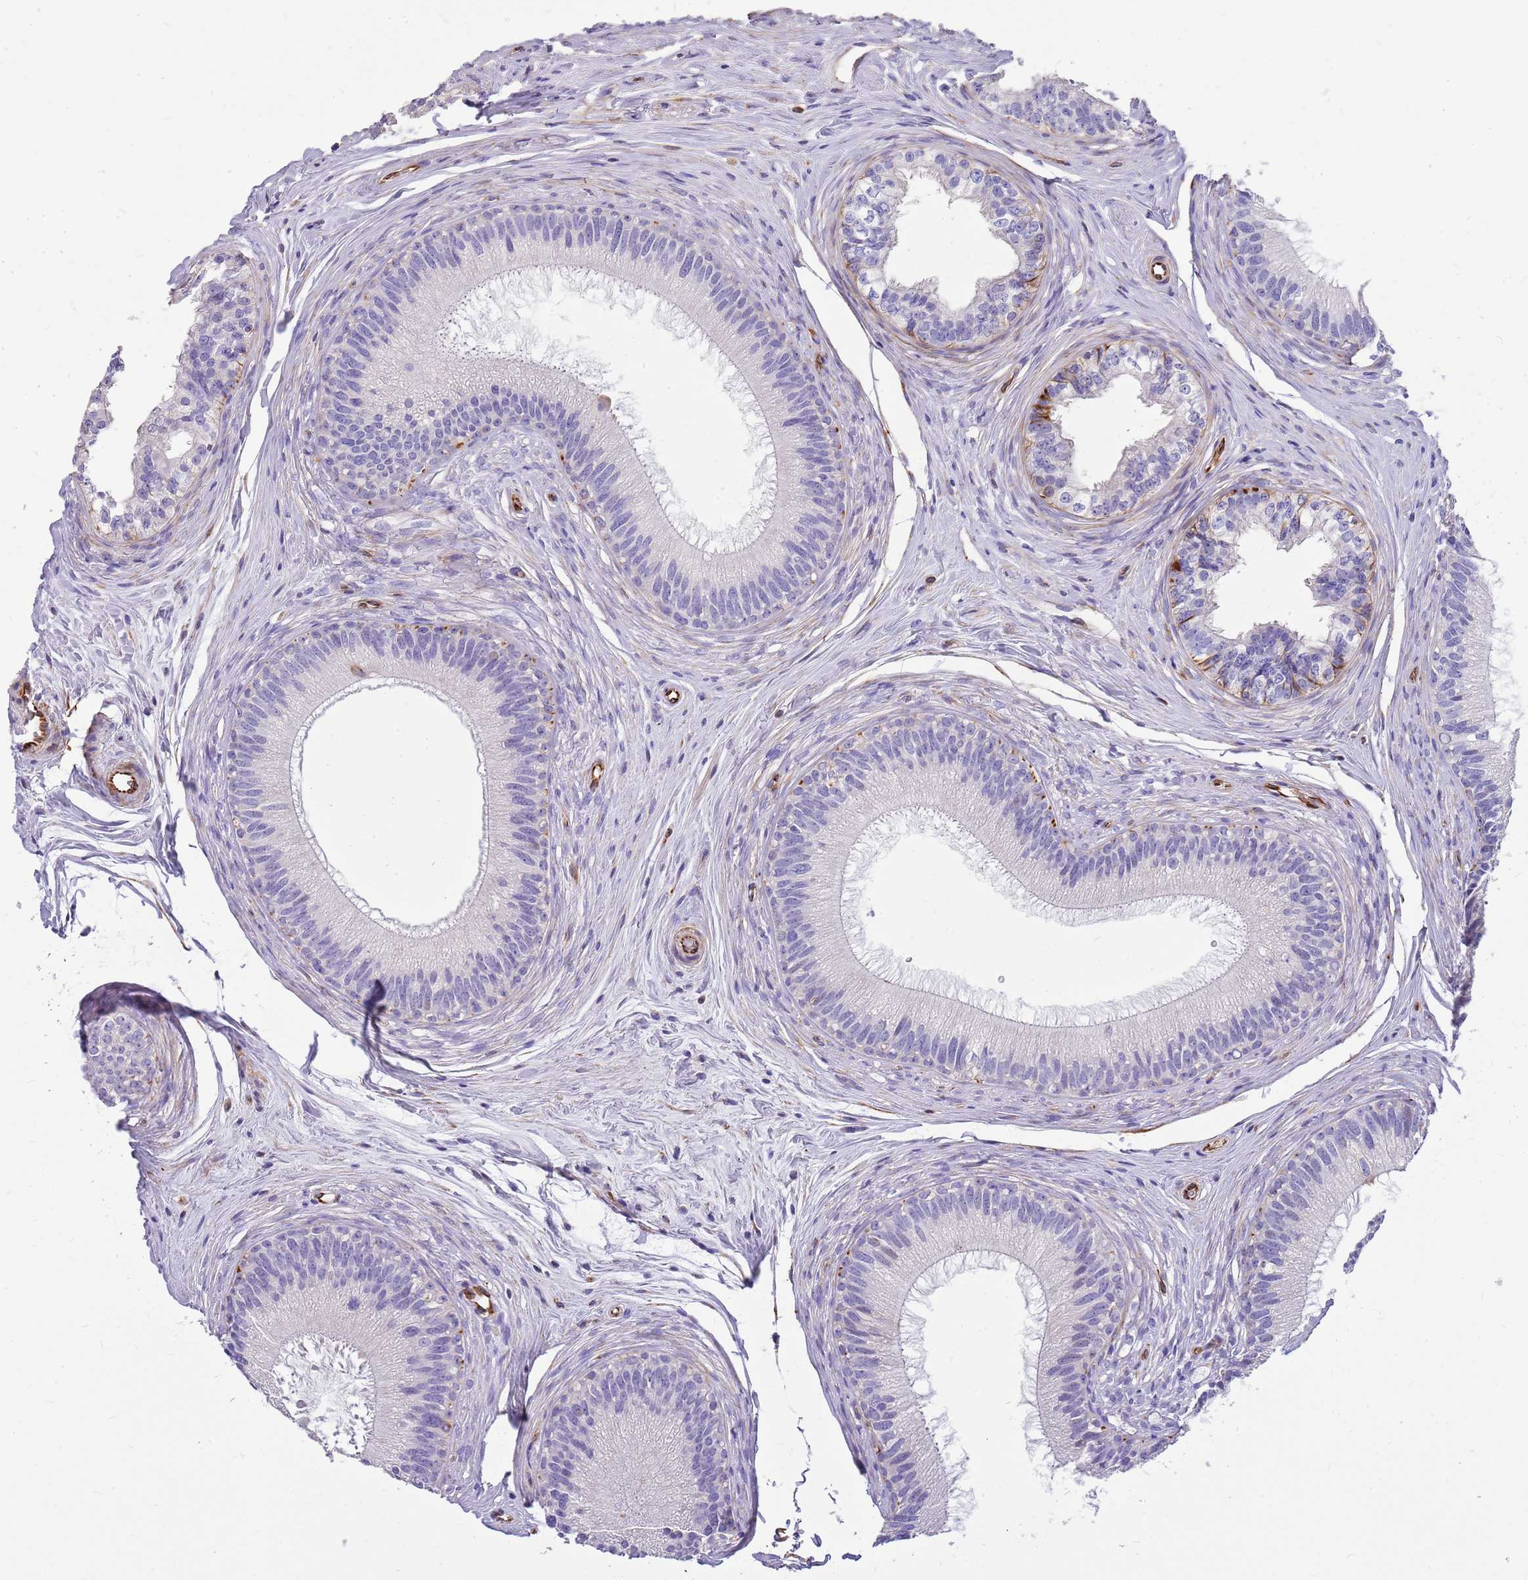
{"staining": {"intensity": "weak", "quantity": "<25%", "location": "cytoplasmic/membranous"}, "tissue": "epididymis", "cell_type": "Glandular cells", "image_type": "normal", "snomed": [{"axis": "morphology", "description": "Normal tissue, NOS"}, {"axis": "topography", "description": "Epididymis"}], "caption": "The photomicrograph displays no staining of glandular cells in normal epididymis. (Brightfield microscopy of DAB immunohistochemistry (IHC) at high magnification).", "gene": "ZDHHC1", "patient": {"sex": "male", "age": 27}}